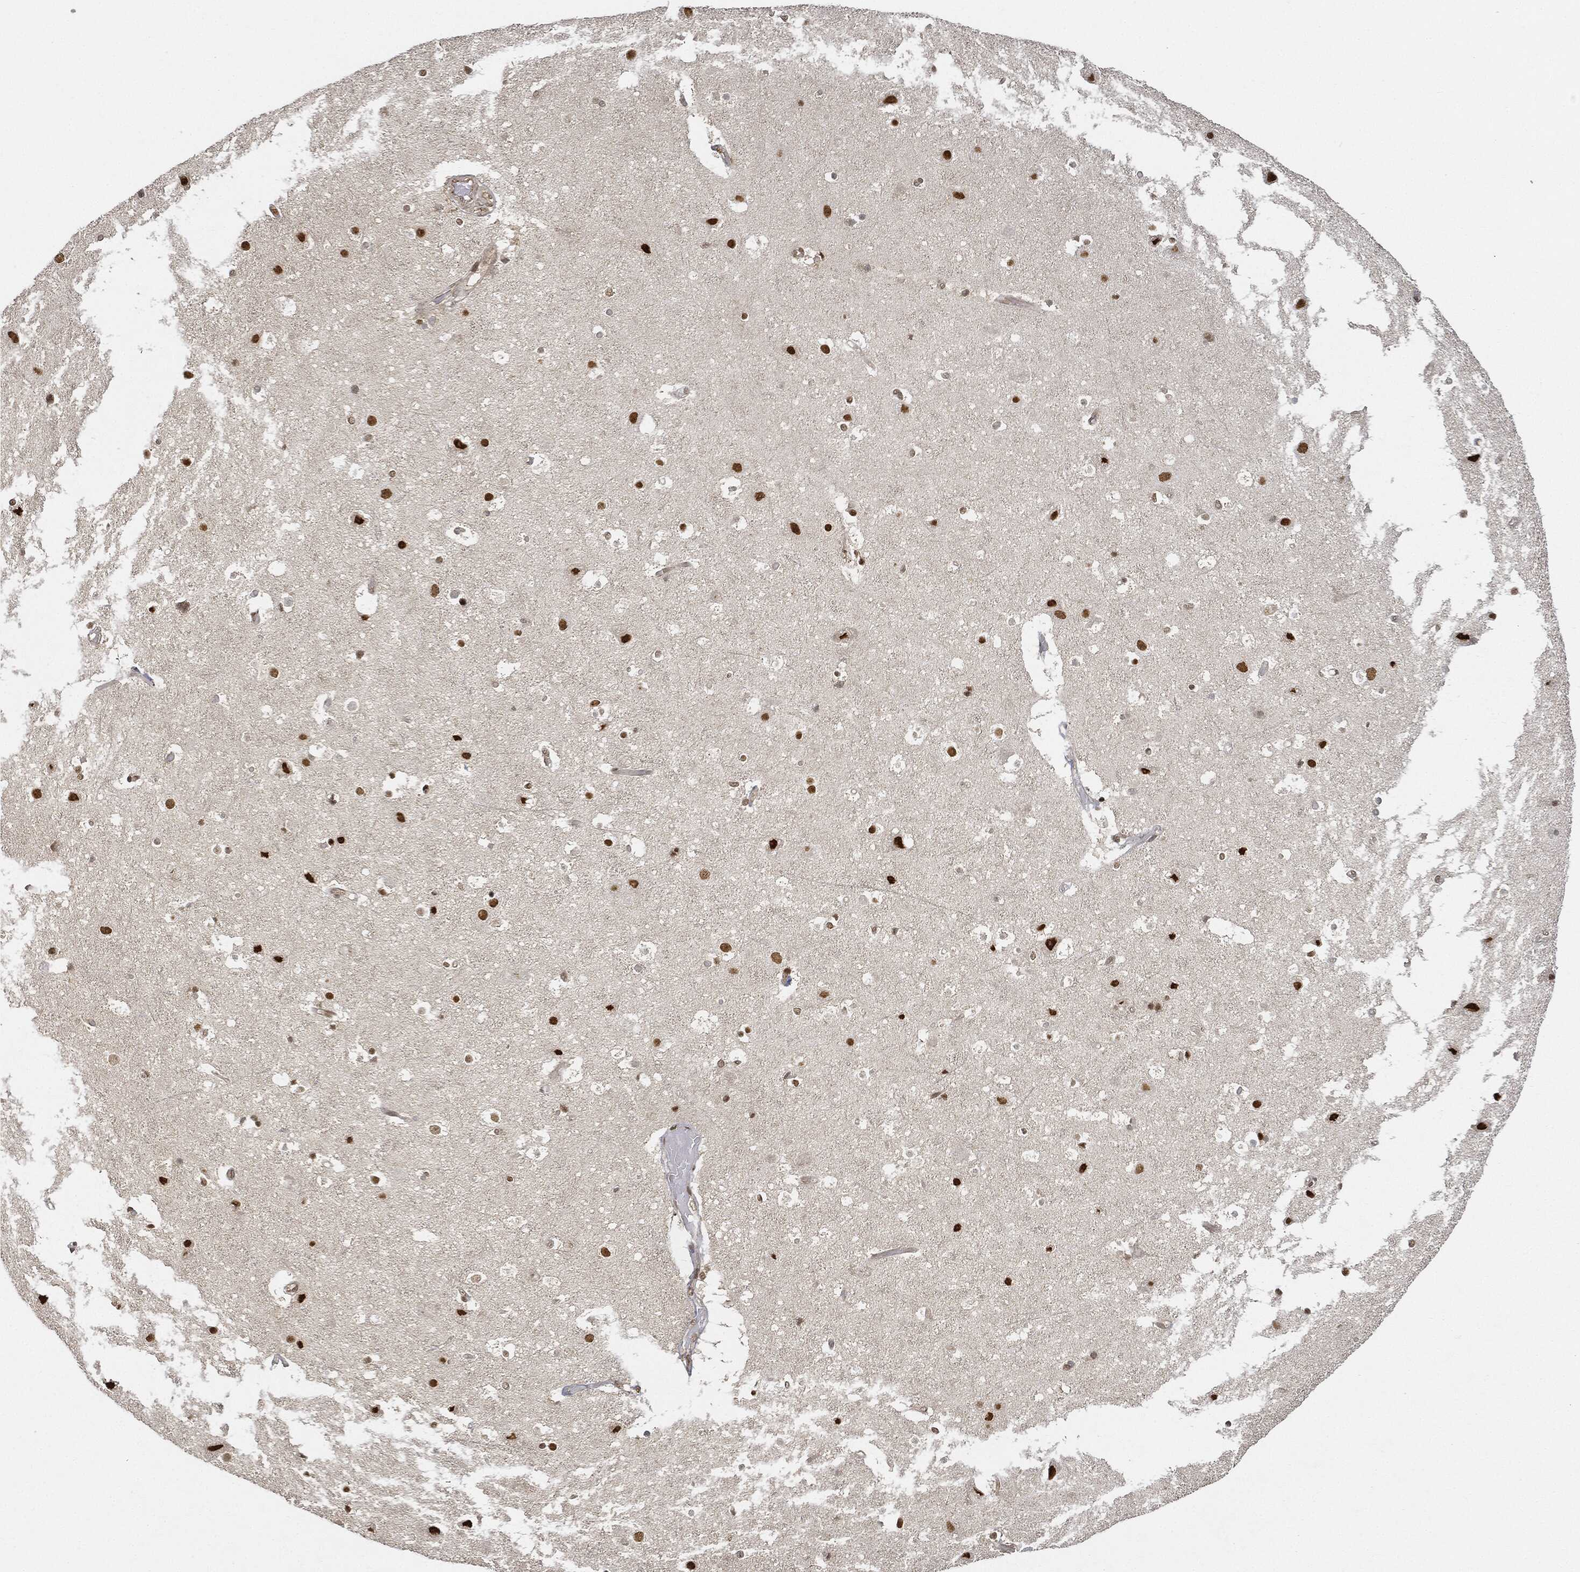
{"staining": {"intensity": "negative", "quantity": "none", "location": "none"}, "tissue": "cerebral cortex", "cell_type": "Endothelial cells", "image_type": "normal", "snomed": [{"axis": "morphology", "description": "Normal tissue, NOS"}, {"axis": "topography", "description": "Cerebral cortex"}], "caption": "IHC micrograph of normal cerebral cortex stained for a protein (brown), which reveals no positivity in endothelial cells.", "gene": "CIB1", "patient": {"sex": "female", "age": 52}}